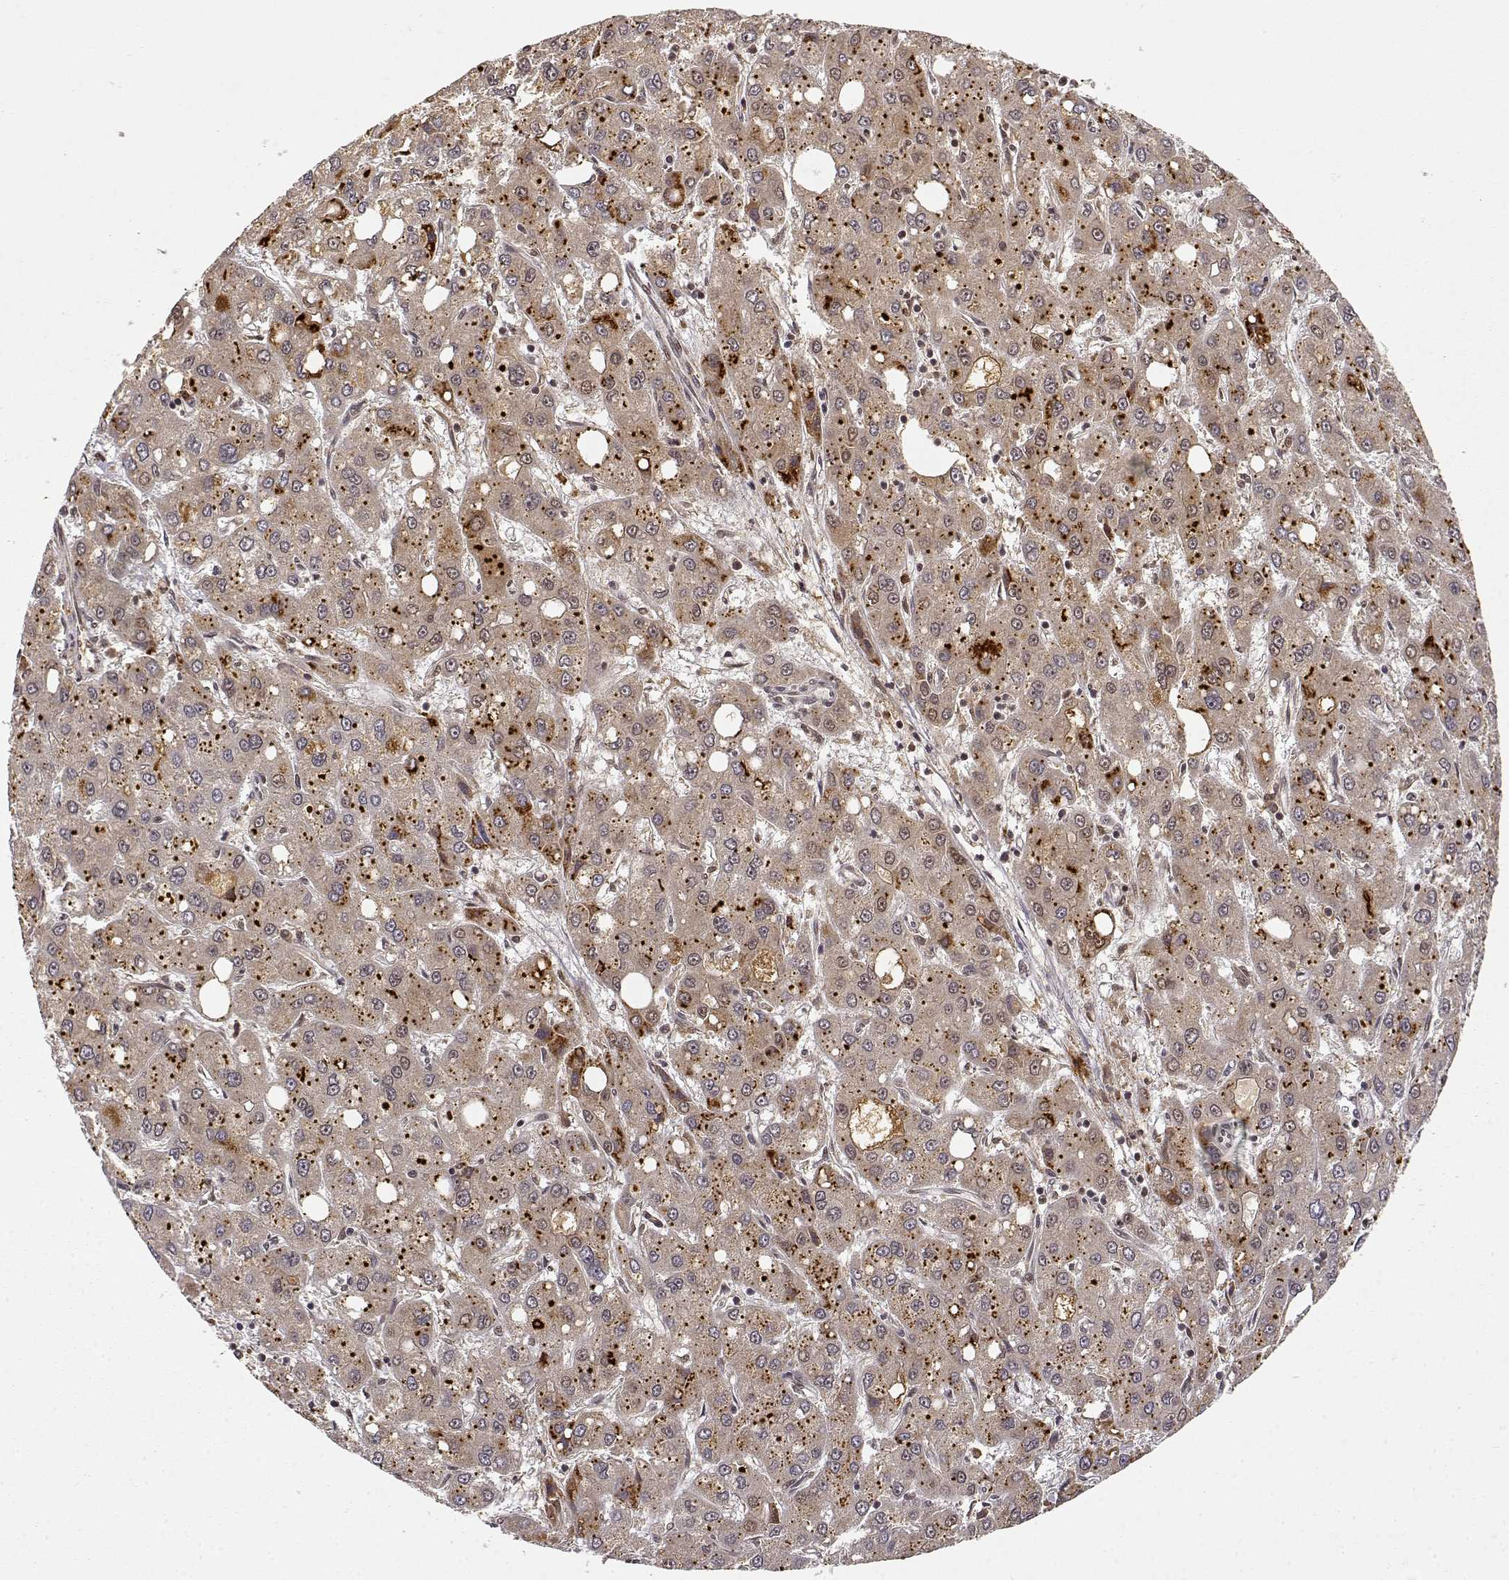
{"staining": {"intensity": "weak", "quantity": ">75%", "location": "cytoplasmic/membranous"}, "tissue": "liver cancer", "cell_type": "Tumor cells", "image_type": "cancer", "snomed": [{"axis": "morphology", "description": "Carcinoma, Hepatocellular, NOS"}, {"axis": "topography", "description": "Liver"}], "caption": "Weak cytoplasmic/membranous positivity for a protein is appreciated in about >75% of tumor cells of hepatocellular carcinoma (liver) using immunohistochemistry (IHC).", "gene": "MAEA", "patient": {"sex": "male", "age": 73}}